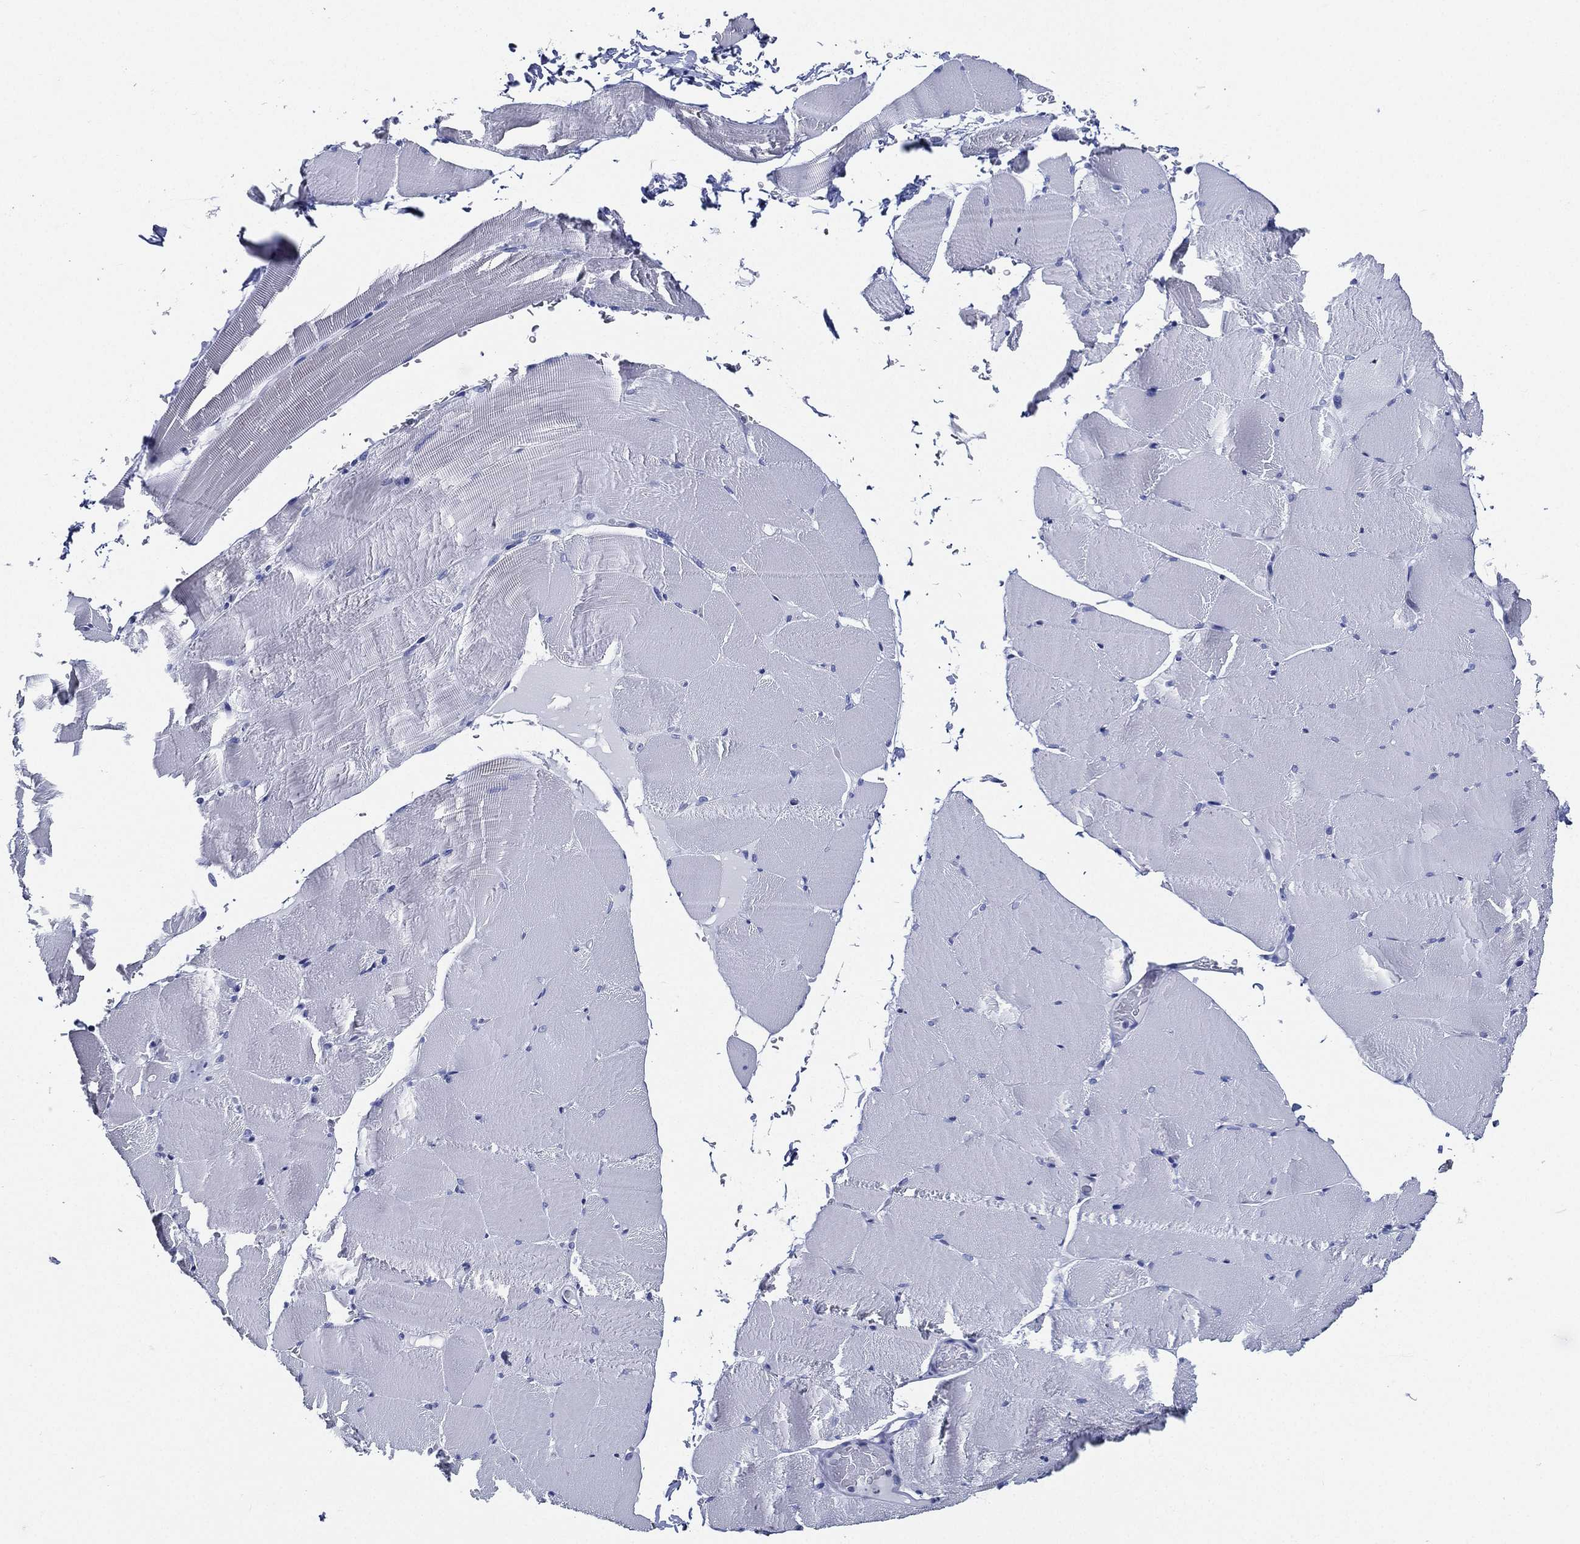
{"staining": {"intensity": "negative", "quantity": "none", "location": "none"}, "tissue": "skeletal muscle", "cell_type": "Myocytes", "image_type": "normal", "snomed": [{"axis": "morphology", "description": "Normal tissue, NOS"}, {"axis": "topography", "description": "Skeletal muscle"}], "caption": "This is an IHC photomicrograph of normal human skeletal muscle. There is no staining in myocytes.", "gene": "NEDD9", "patient": {"sex": "female", "age": 37}}